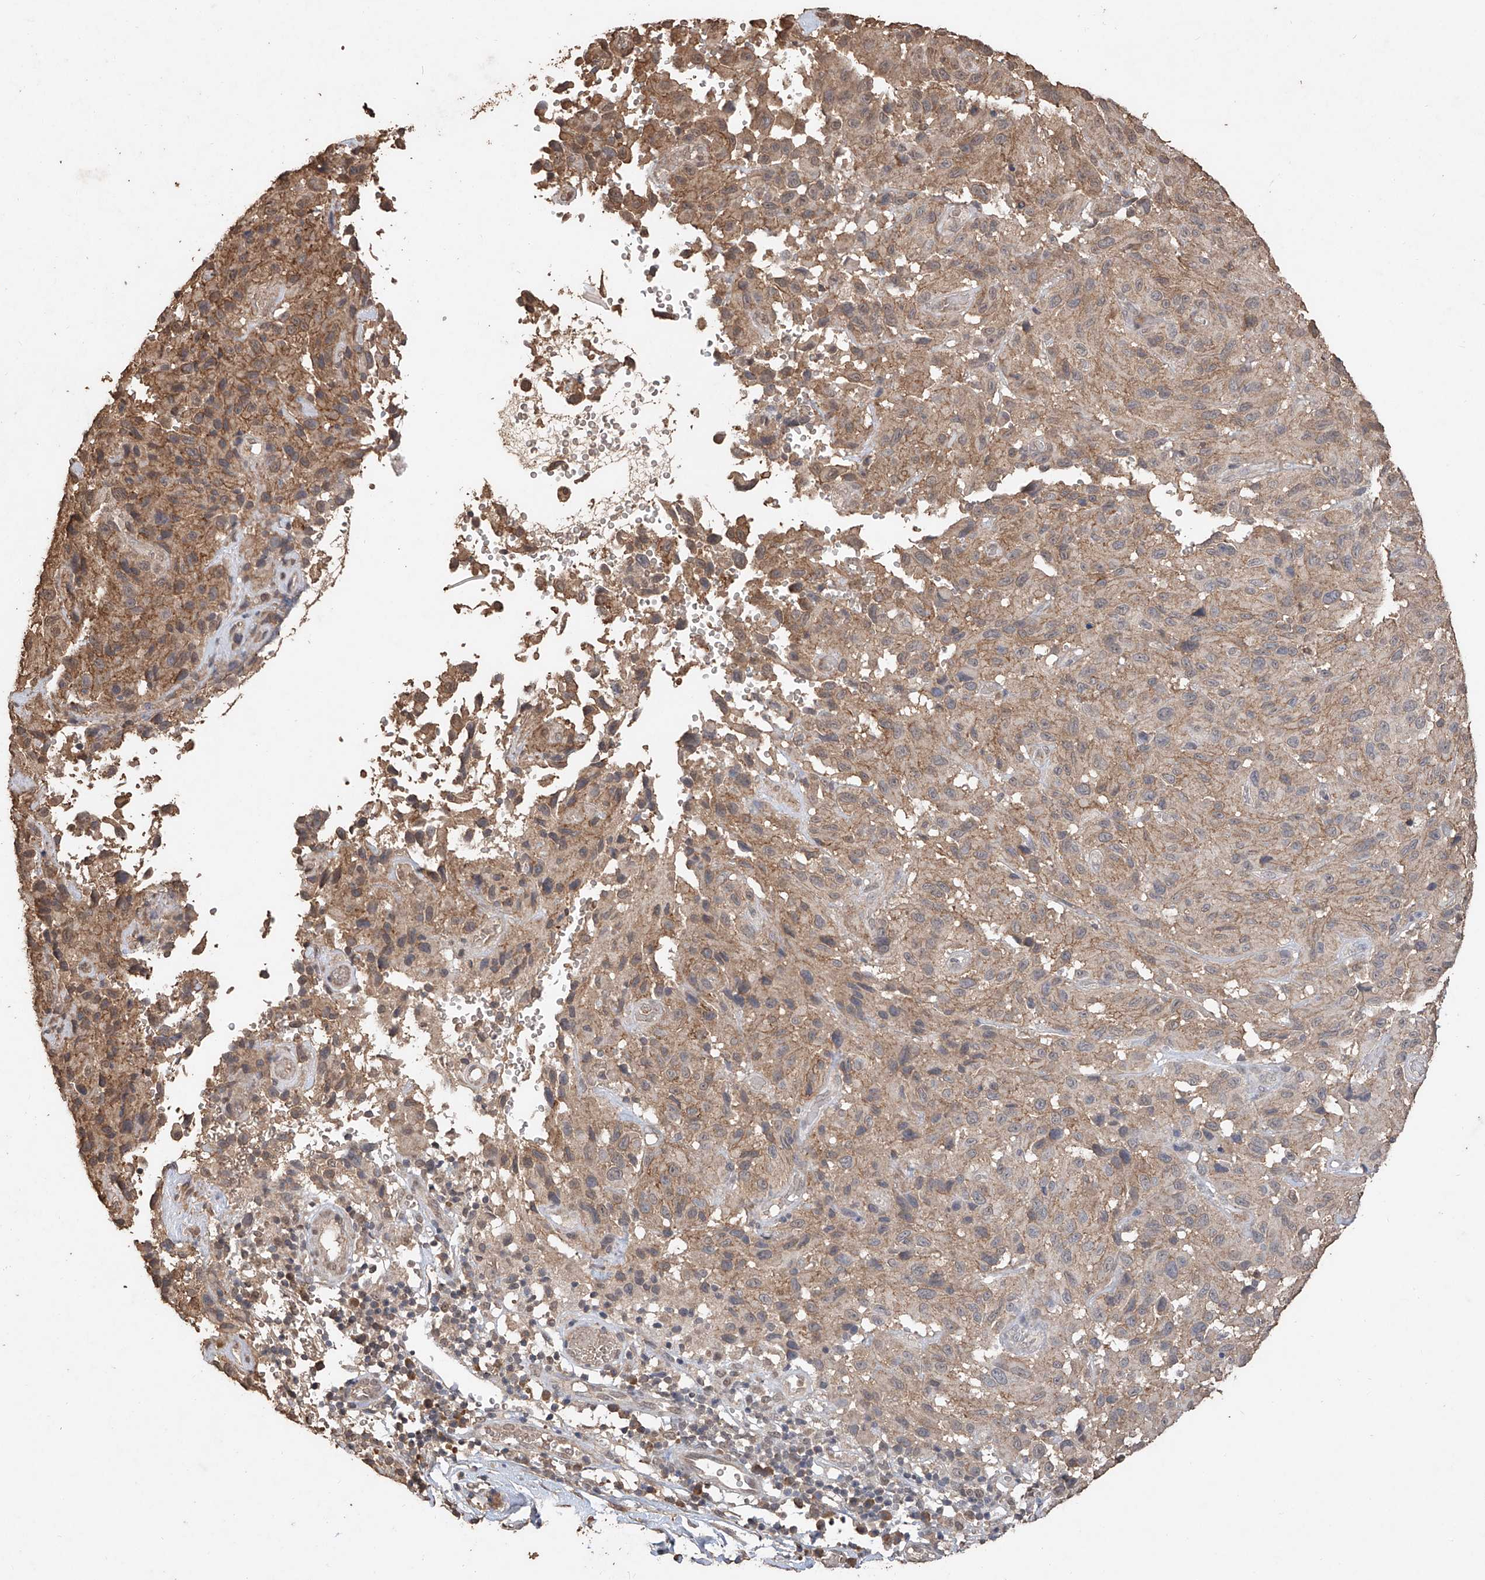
{"staining": {"intensity": "moderate", "quantity": "<25%", "location": "cytoplasmic/membranous"}, "tissue": "melanoma", "cell_type": "Tumor cells", "image_type": "cancer", "snomed": [{"axis": "morphology", "description": "Malignant melanoma, NOS"}, {"axis": "topography", "description": "Skin"}], "caption": "Immunohistochemistry image of neoplastic tissue: malignant melanoma stained using immunohistochemistry exhibits low levels of moderate protein expression localized specifically in the cytoplasmic/membranous of tumor cells, appearing as a cytoplasmic/membranous brown color.", "gene": "ELOVL1", "patient": {"sex": "male", "age": 66}}